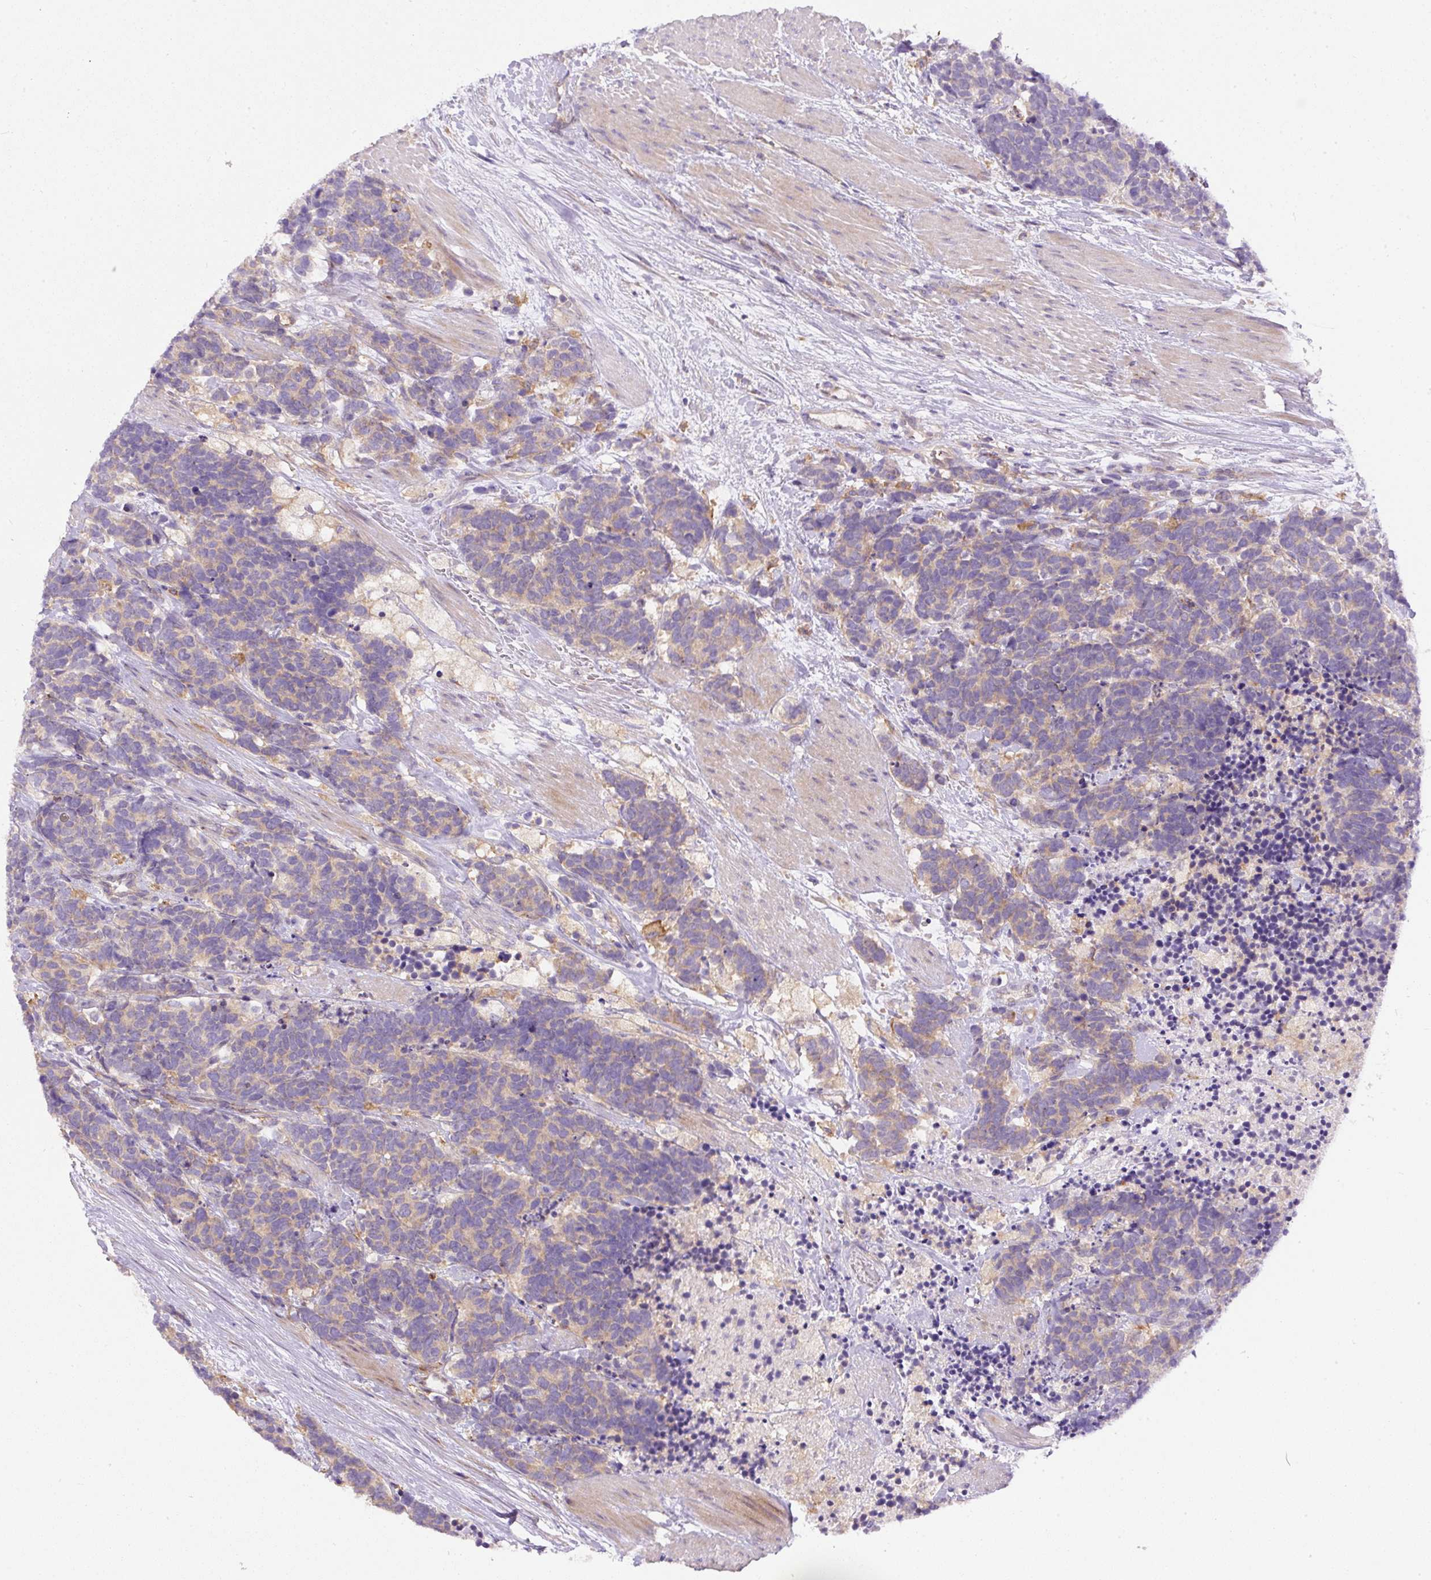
{"staining": {"intensity": "weak", "quantity": ">75%", "location": "cytoplasmic/membranous"}, "tissue": "carcinoid", "cell_type": "Tumor cells", "image_type": "cancer", "snomed": [{"axis": "morphology", "description": "Carcinoma, NOS"}, {"axis": "morphology", "description": "Carcinoid, malignant, NOS"}, {"axis": "topography", "description": "Prostate"}], "caption": "The immunohistochemical stain highlights weak cytoplasmic/membranous staining in tumor cells of malignant carcinoid tissue.", "gene": "DAPK1", "patient": {"sex": "male", "age": 57}}